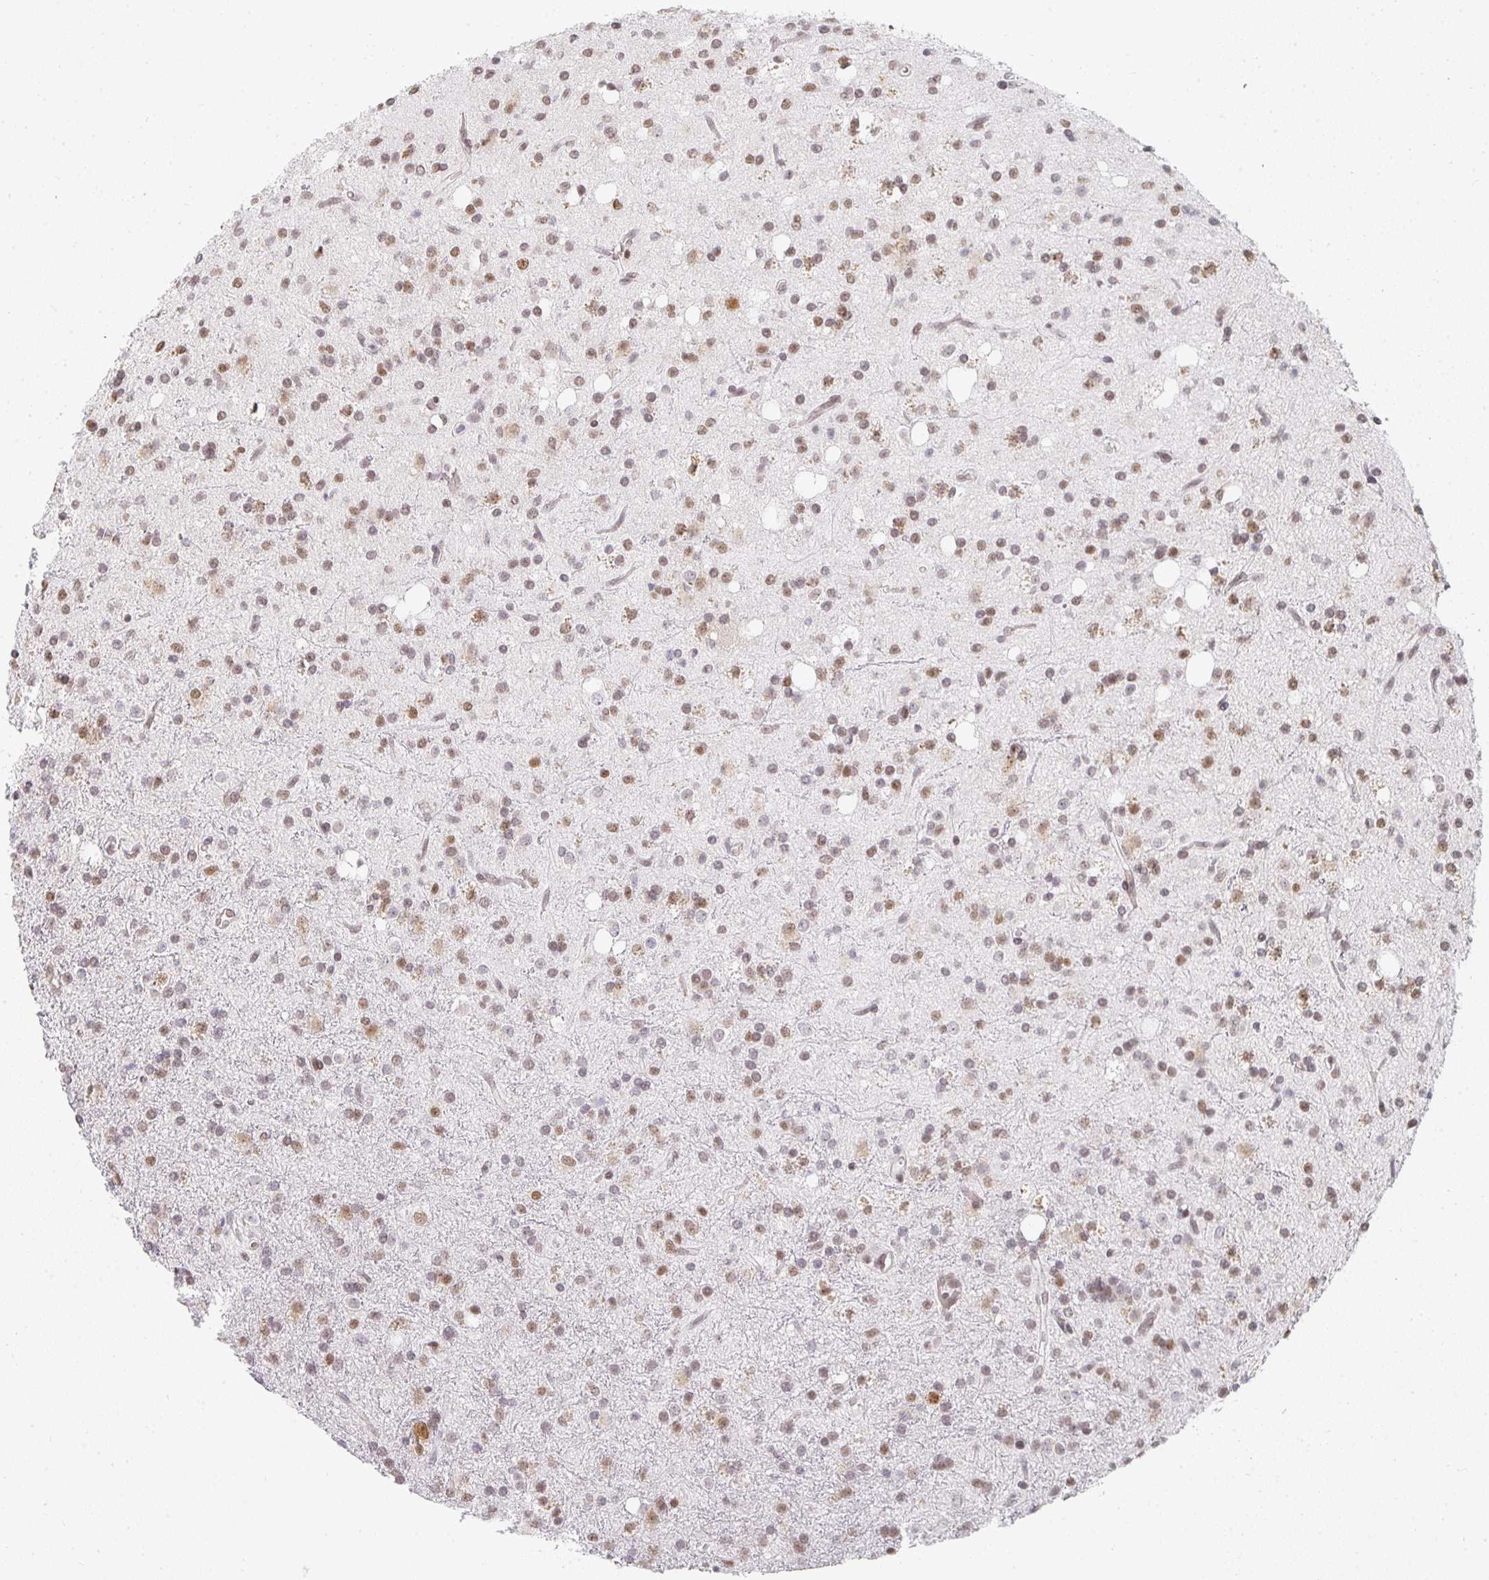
{"staining": {"intensity": "weak", "quantity": ">75%", "location": "nuclear"}, "tissue": "glioma", "cell_type": "Tumor cells", "image_type": "cancer", "snomed": [{"axis": "morphology", "description": "Glioma, malignant, Low grade"}, {"axis": "topography", "description": "Brain"}], "caption": "DAB immunohistochemical staining of human malignant low-grade glioma demonstrates weak nuclear protein positivity in about >75% of tumor cells.", "gene": "SMARCA2", "patient": {"sex": "female", "age": 33}}